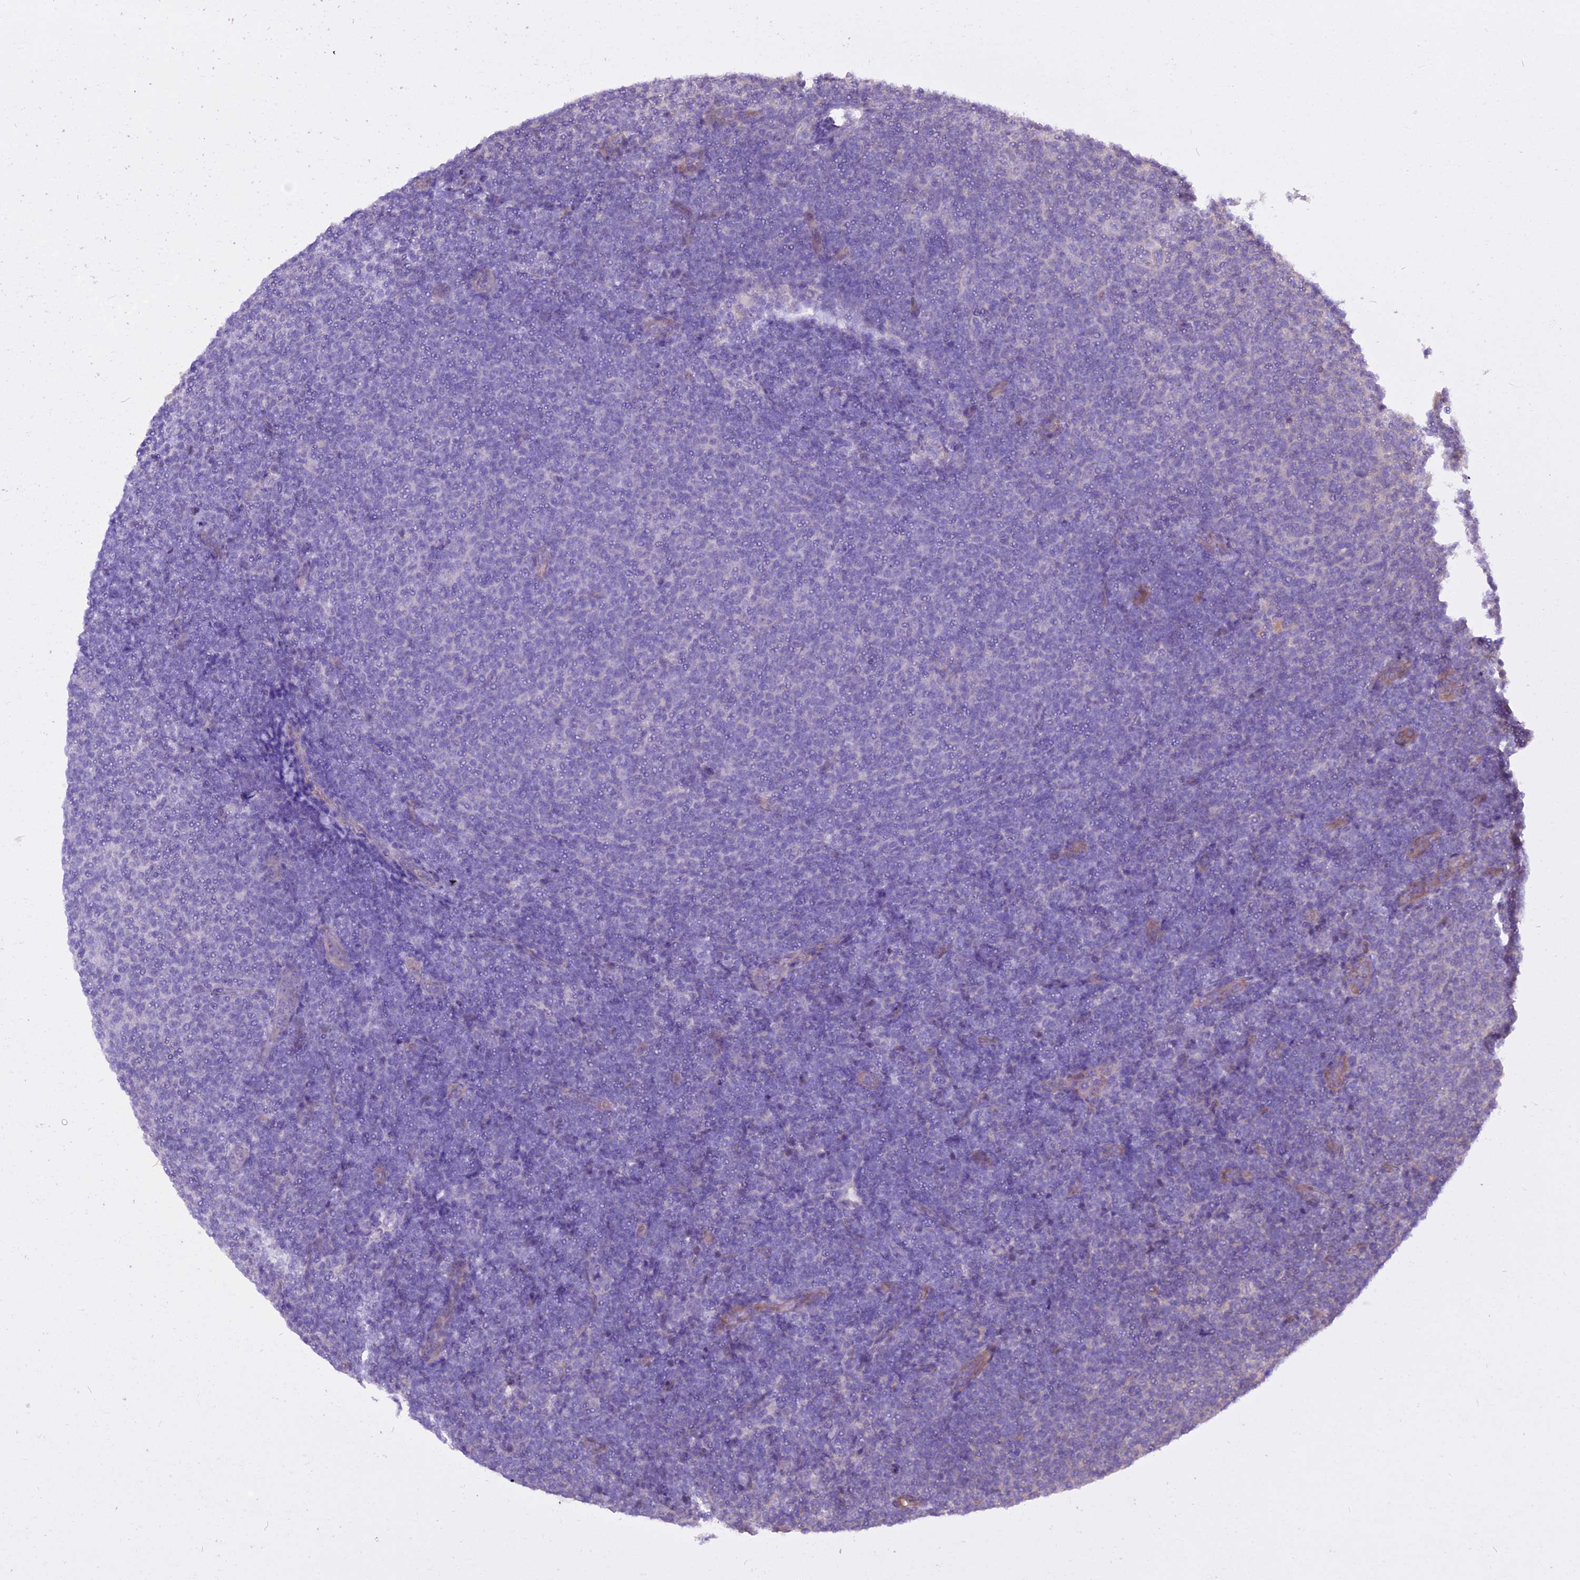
{"staining": {"intensity": "negative", "quantity": "none", "location": "none"}, "tissue": "lymphoma", "cell_type": "Tumor cells", "image_type": "cancer", "snomed": [{"axis": "morphology", "description": "Malignant lymphoma, non-Hodgkin's type, Low grade"}, {"axis": "topography", "description": "Lymph node"}], "caption": "Malignant lymphoma, non-Hodgkin's type (low-grade) stained for a protein using immunohistochemistry demonstrates no staining tumor cells.", "gene": "ANO3", "patient": {"sex": "male", "age": 66}}